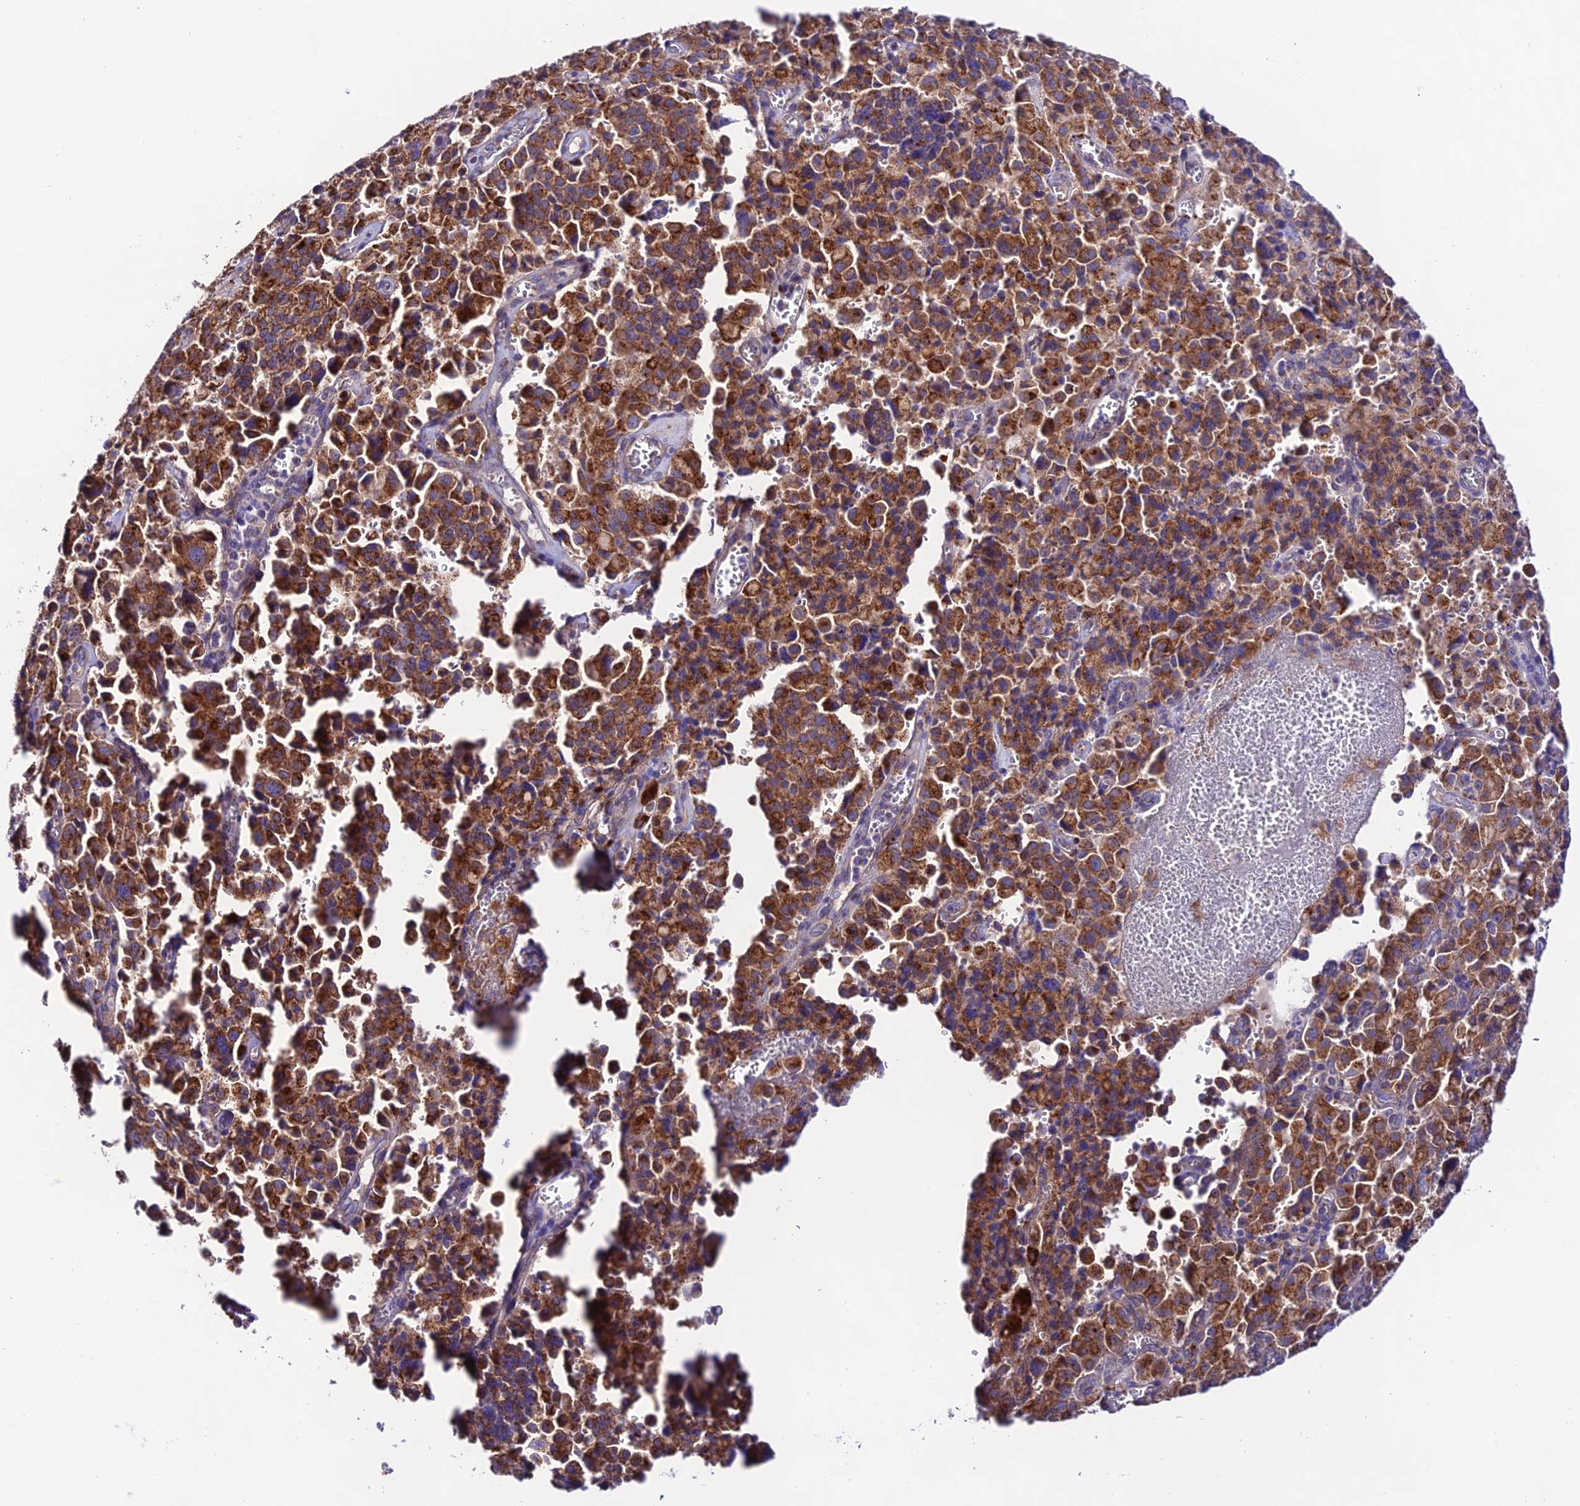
{"staining": {"intensity": "strong", "quantity": ">75%", "location": "cytoplasmic/membranous"}, "tissue": "pancreatic cancer", "cell_type": "Tumor cells", "image_type": "cancer", "snomed": [{"axis": "morphology", "description": "Adenocarcinoma, NOS"}, {"axis": "topography", "description": "Pancreas"}], "caption": "Immunohistochemical staining of human adenocarcinoma (pancreatic) demonstrates high levels of strong cytoplasmic/membranous protein positivity in about >75% of tumor cells.", "gene": "LACTB2", "patient": {"sex": "male", "age": 65}}